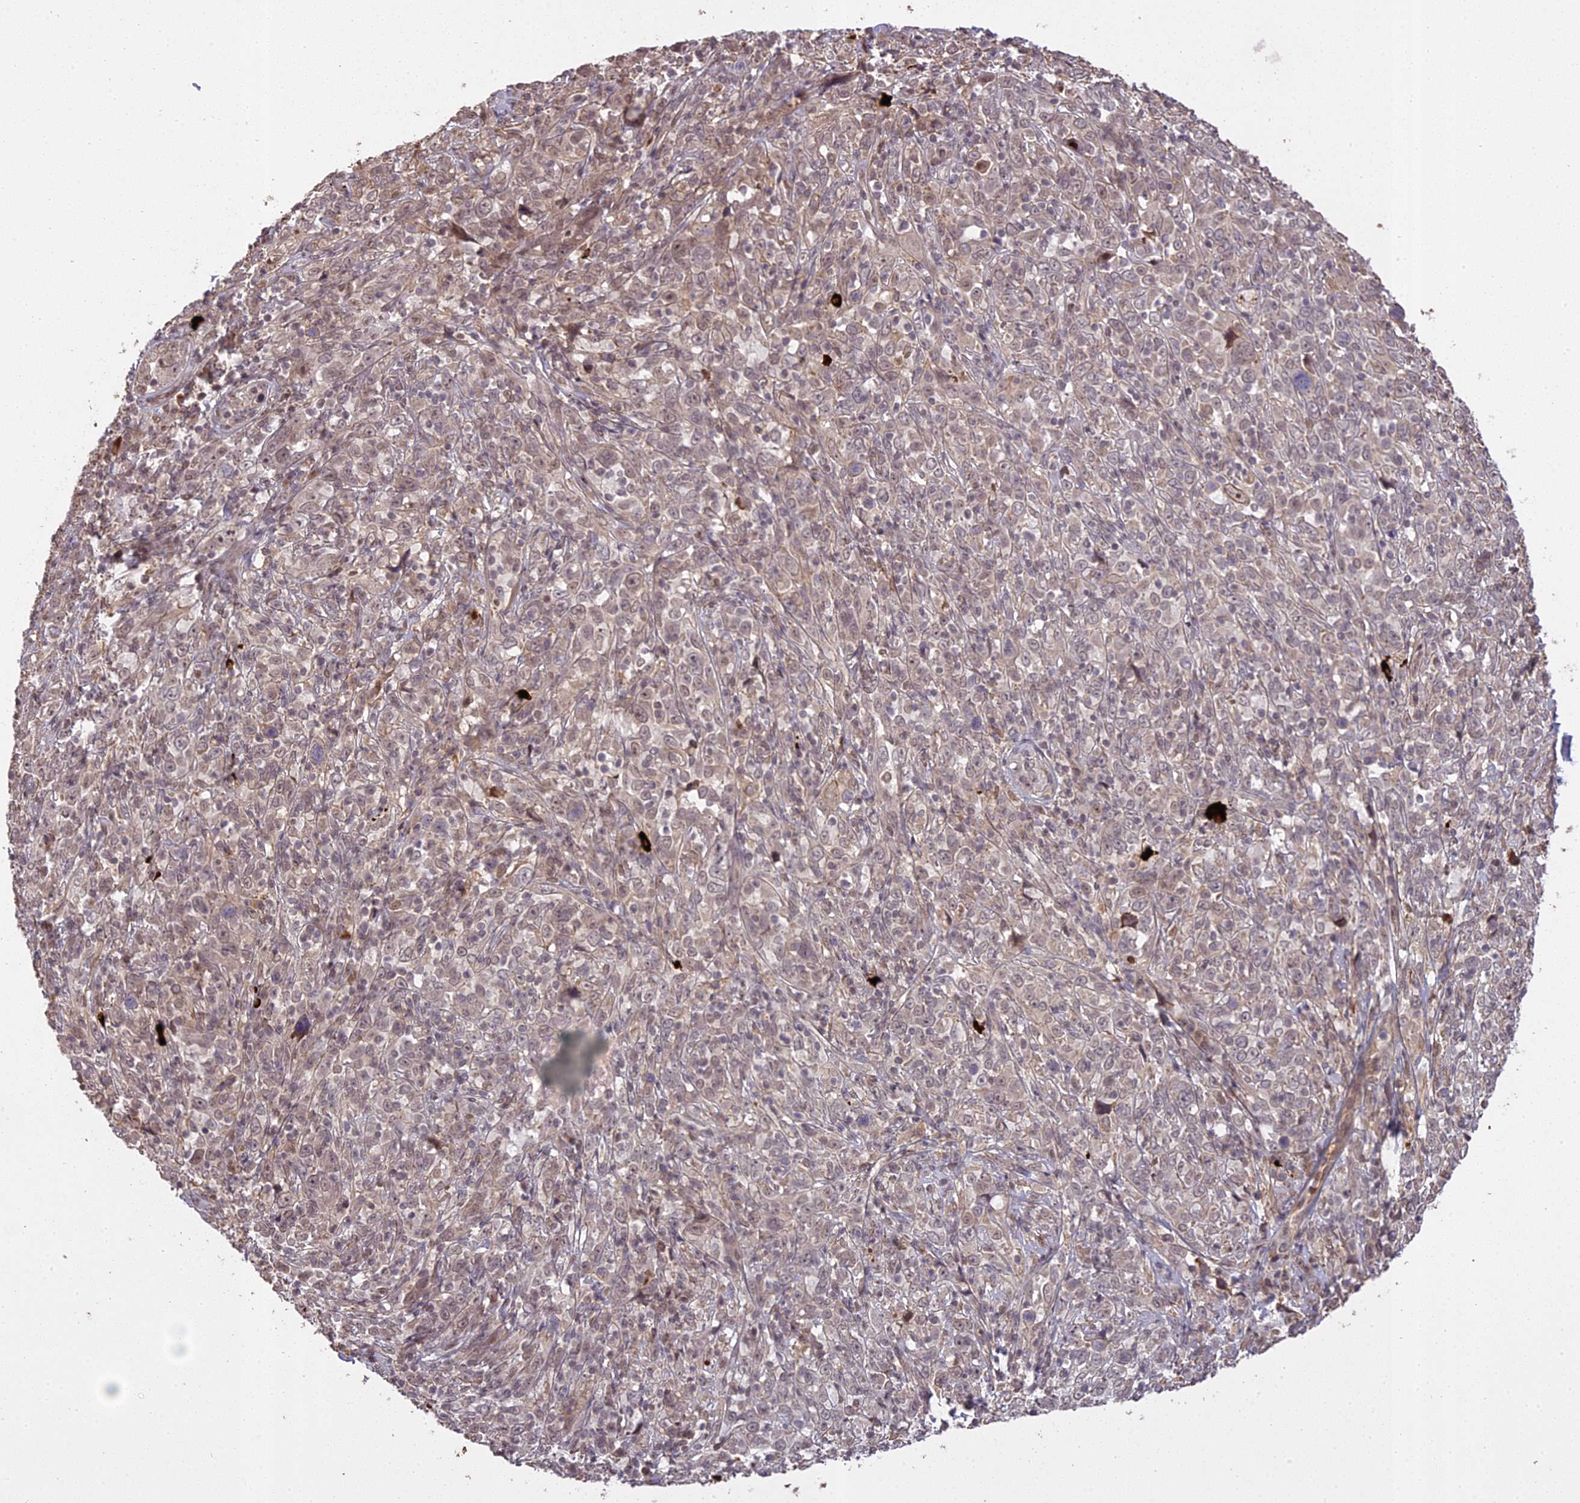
{"staining": {"intensity": "negative", "quantity": "none", "location": "none"}, "tissue": "cervical cancer", "cell_type": "Tumor cells", "image_type": "cancer", "snomed": [{"axis": "morphology", "description": "Squamous cell carcinoma, NOS"}, {"axis": "topography", "description": "Cervix"}], "caption": "This is an immunohistochemistry micrograph of squamous cell carcinoma (cervical). There is no positivity in tumor cells.", "gene": "PRELID2", "patient": {"sex": "female", "age": 46}}